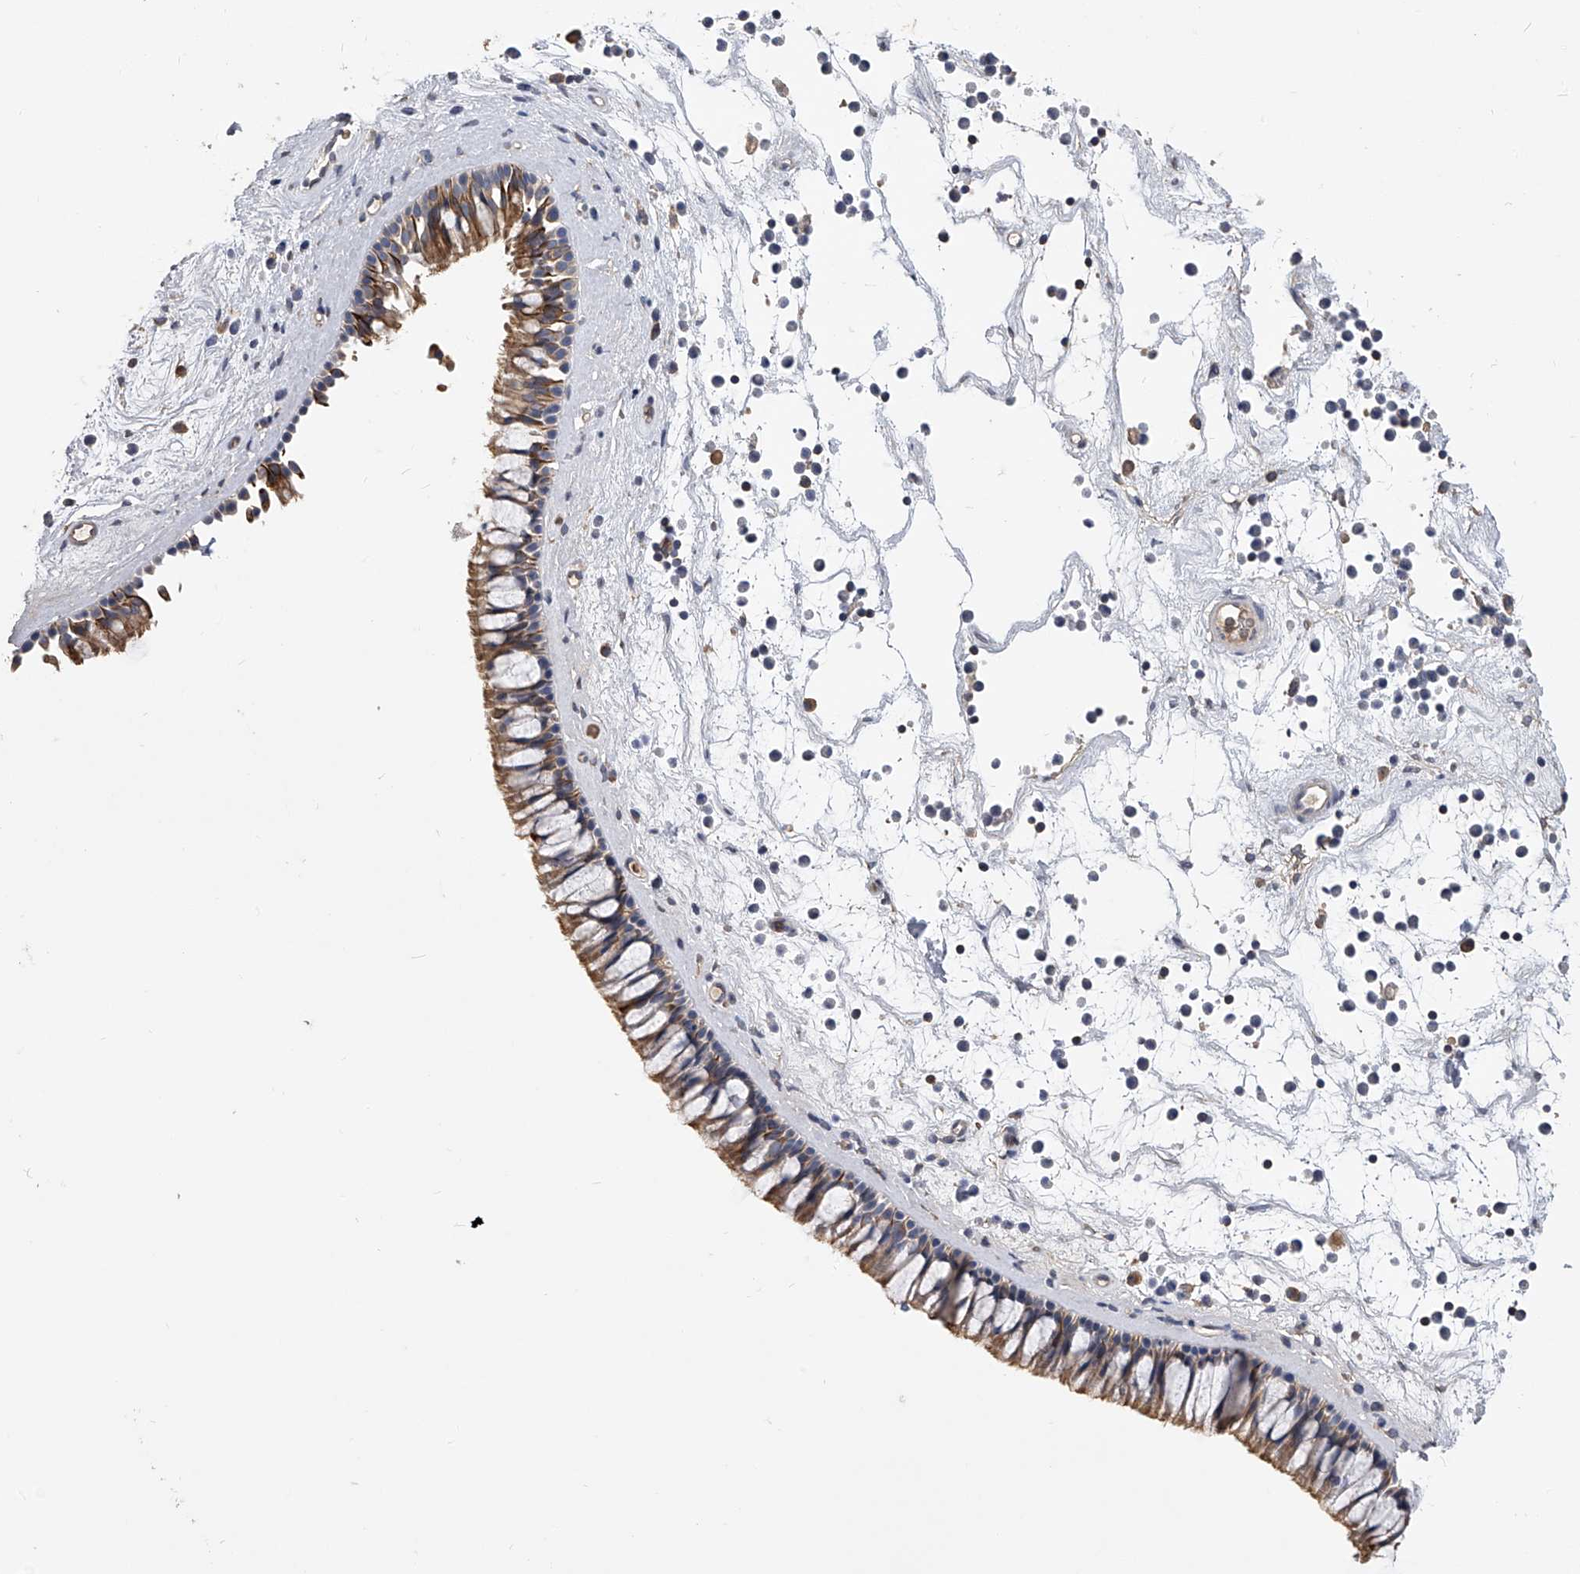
{"staining": {"intensity": "moderate", "quantity": "25%-75%", "location": "cytoplasmic/membranous"}, "tissue": "nasopharynx", "cell_type": "Respiratory epithelial cells", "image_type": "normal", "snomed": [{"axis": "morphology", "description": "Normal tissue, NOS"}, {"axis": "topography", "description": "Nasopharynx"}], "caption": "Immunohistochemistry (IHC) micrograph of benign nasopharynx stained for a protein (brown), which displays medium levels of moderate cytoplasmic/membranous positivity in about 25%-75% of respiratory epithelial cells.", "gene": "MDN1", "patient": {"sex": "male", "age": 64}}